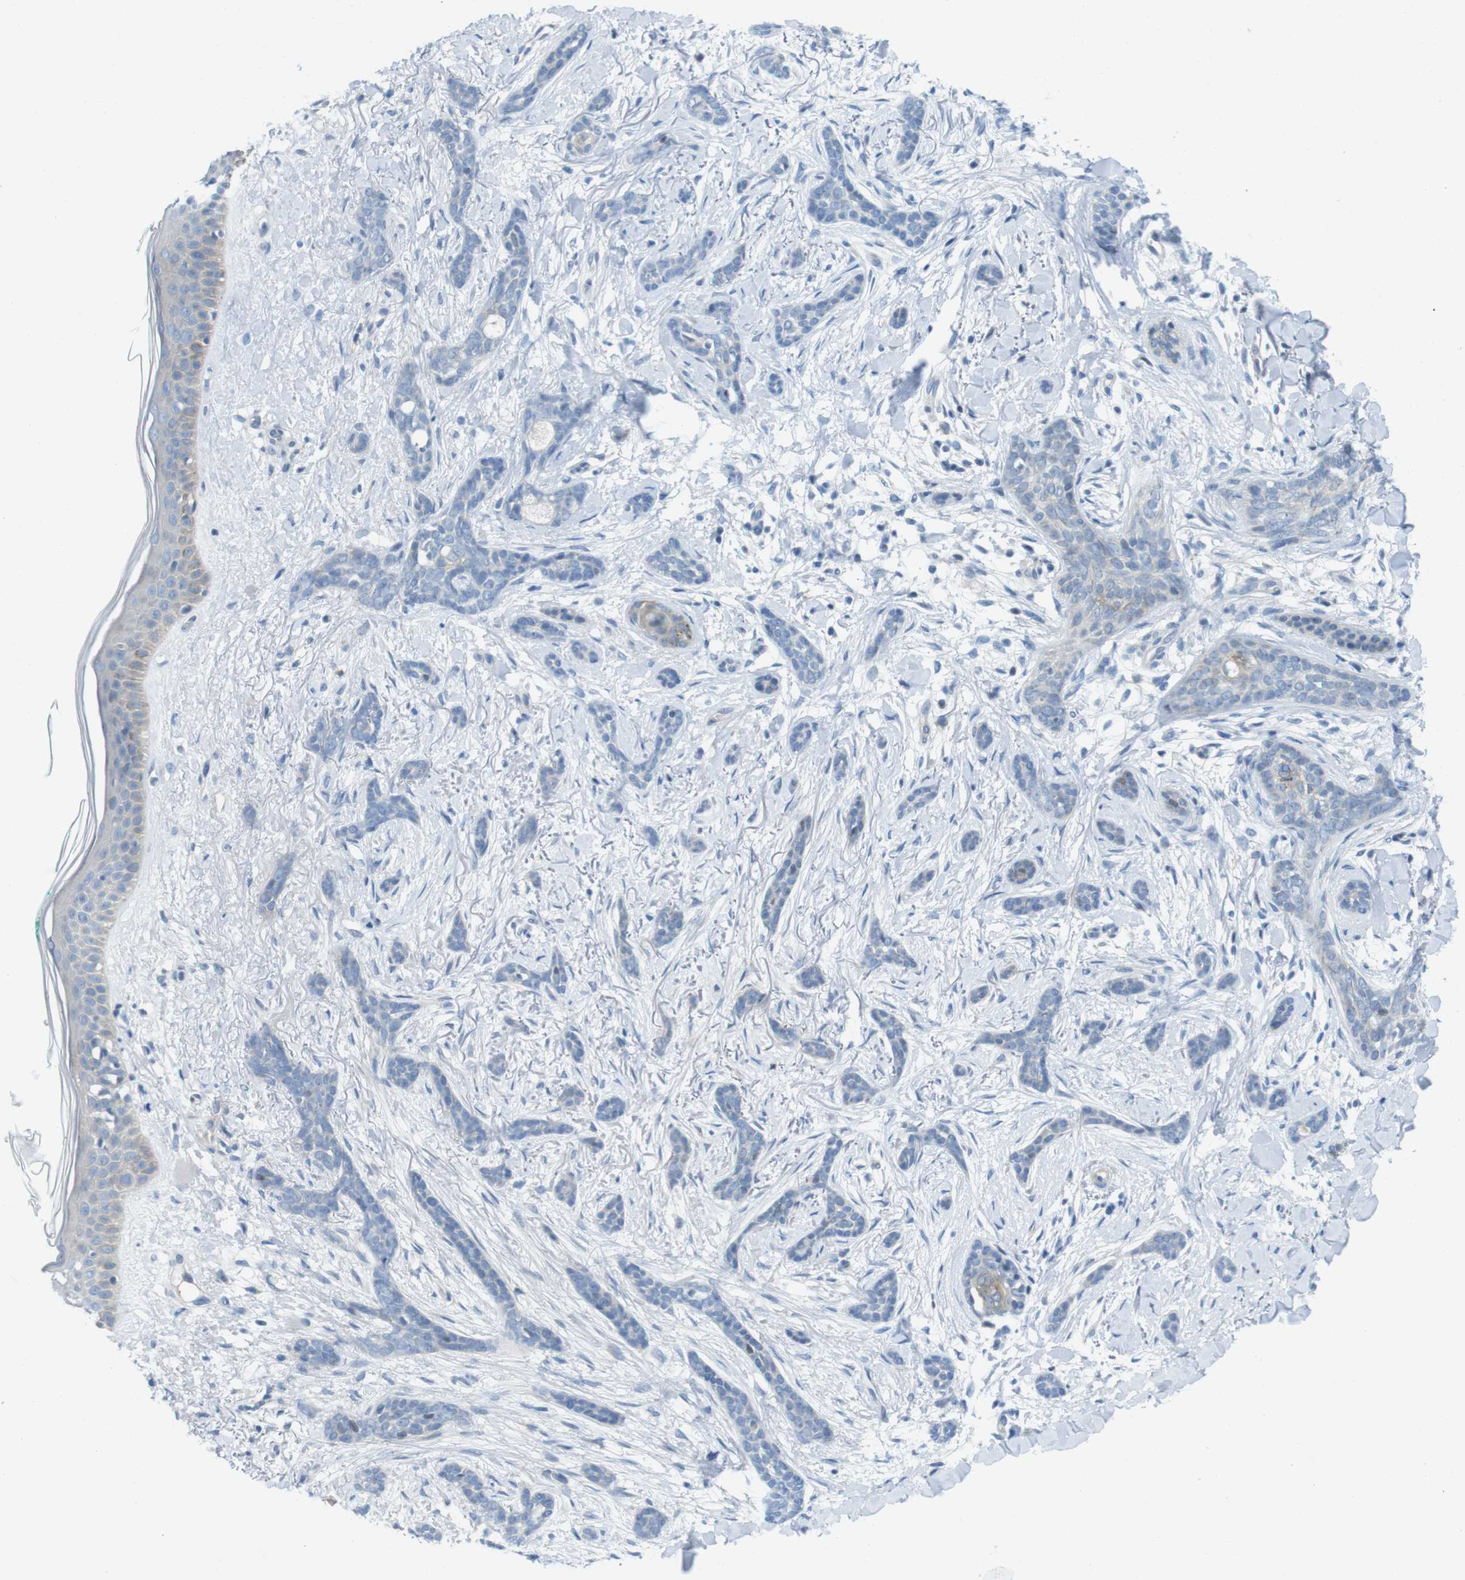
{"staining": {"intensity": "negative", "quantity": "none", "location": "none"}, "tissue": "skin cancer", "cell_type": "Tumor cells", "image_type": "cancer", "snomed": [{"axis": "morphology", "description": "Basal cell carcinoma"}, {"axis": "morphology", "description": "Adnexal tumor, benign"}, {"axis": "topography", "description": "Skin"}], "caption": "This is an immunohistochemistry (IHC) photomicrograph of skin benign adnexal tumor. There is no positivity in tumor cells.", "gene": "CASP2", "patient": {"sex": "female", "age": 42}}